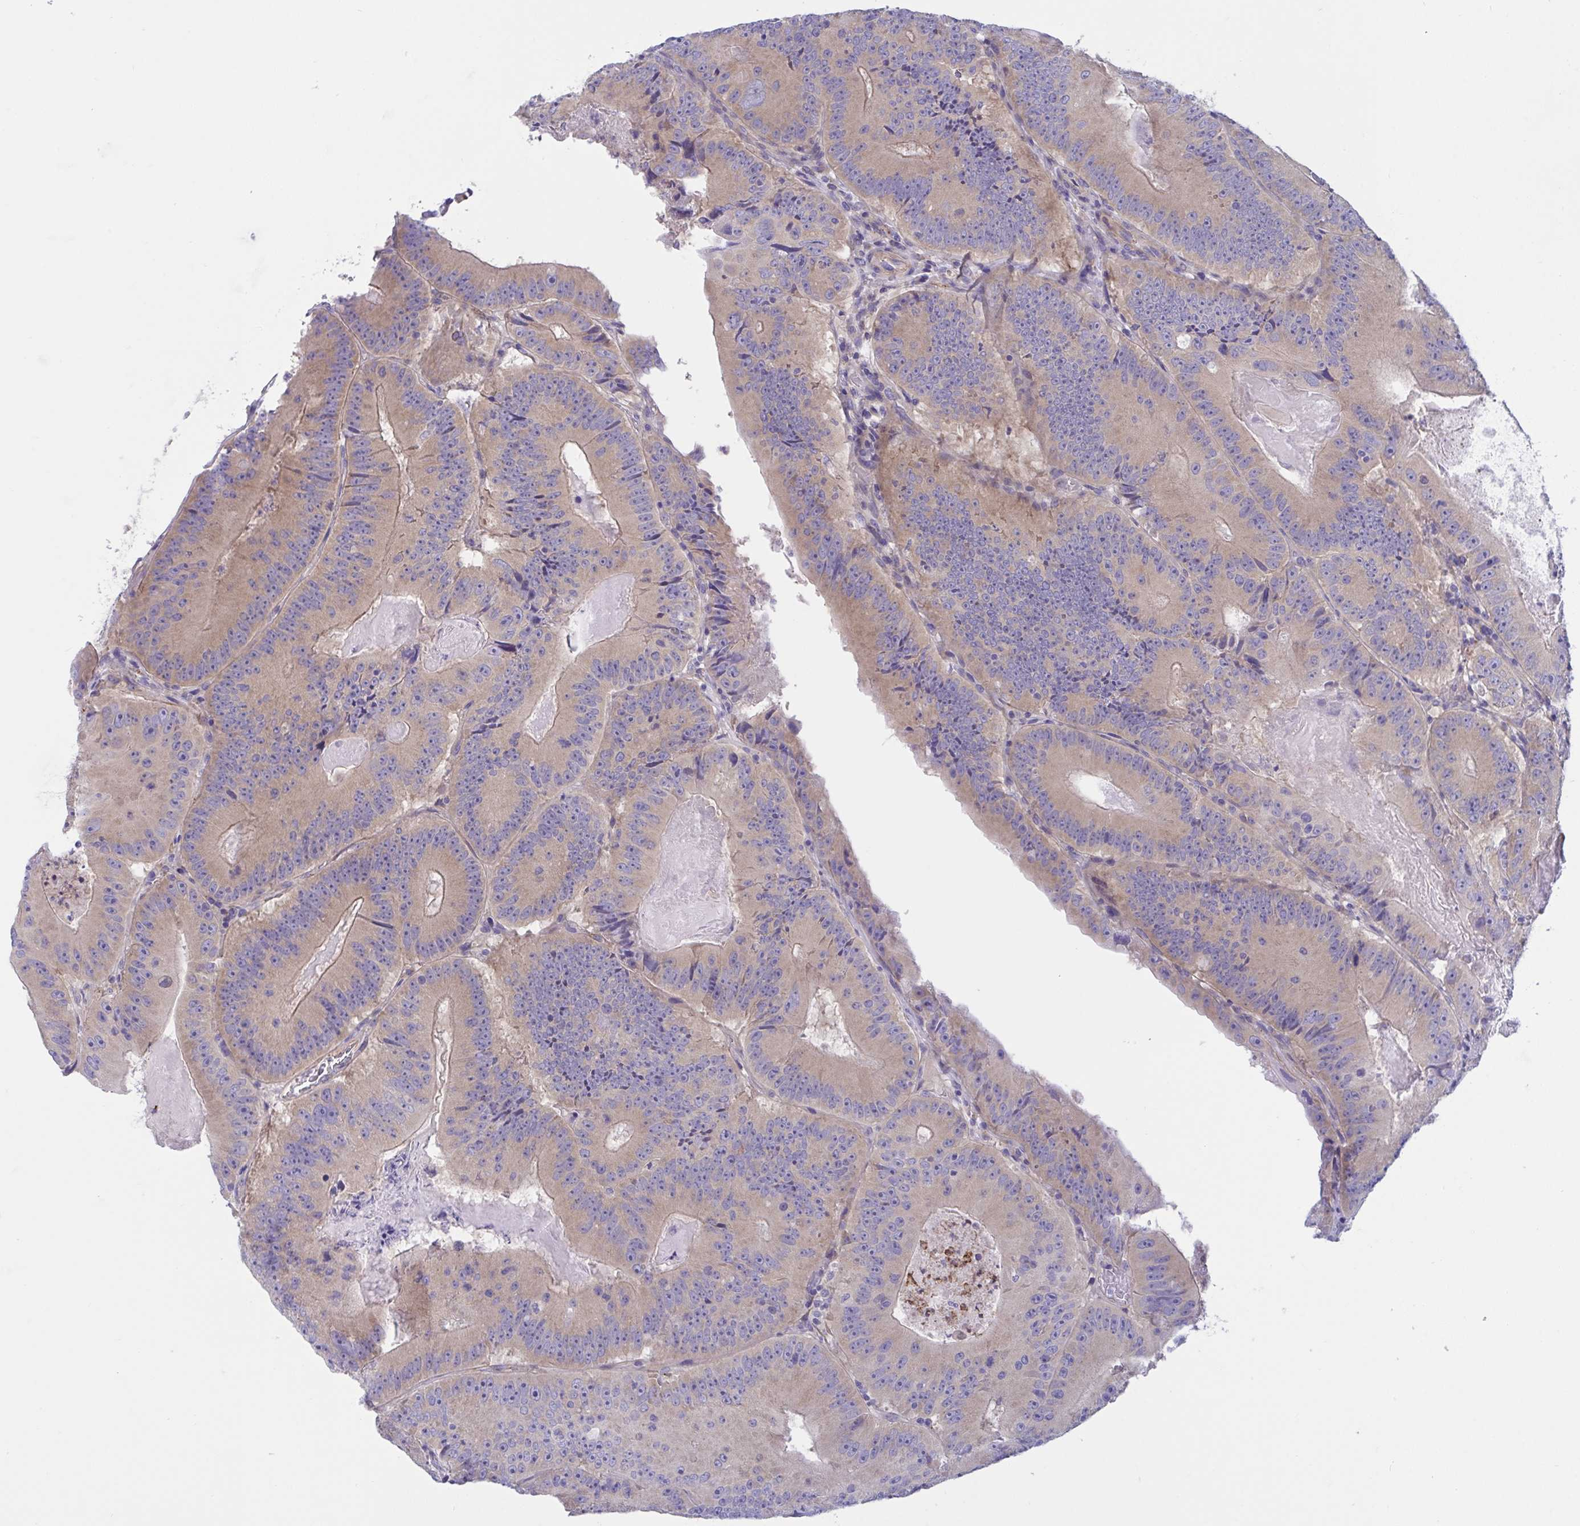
{"staining": {"intensity": "weak", "quantity": ">75%", "location": "cytoplasmic/membranous"}, "tissue": "colorectal cancer", "cell_type": "Tumor cells", "image_type": "cancer", "snomed": [{"axis": "morphology", "description": "Adenocarcinoma, NOS"}, {"axis": "topography", "description": "Colon"}], "caption": "Protein positivity by immunohistochemistry (IHC) displays weak cytoplasmic/membranous staining in approximately >75% of tumor cells in colorectal adenocarcinoma.", "gene": "OXLD1", "patient": {"sex": "female", "age": 86}}